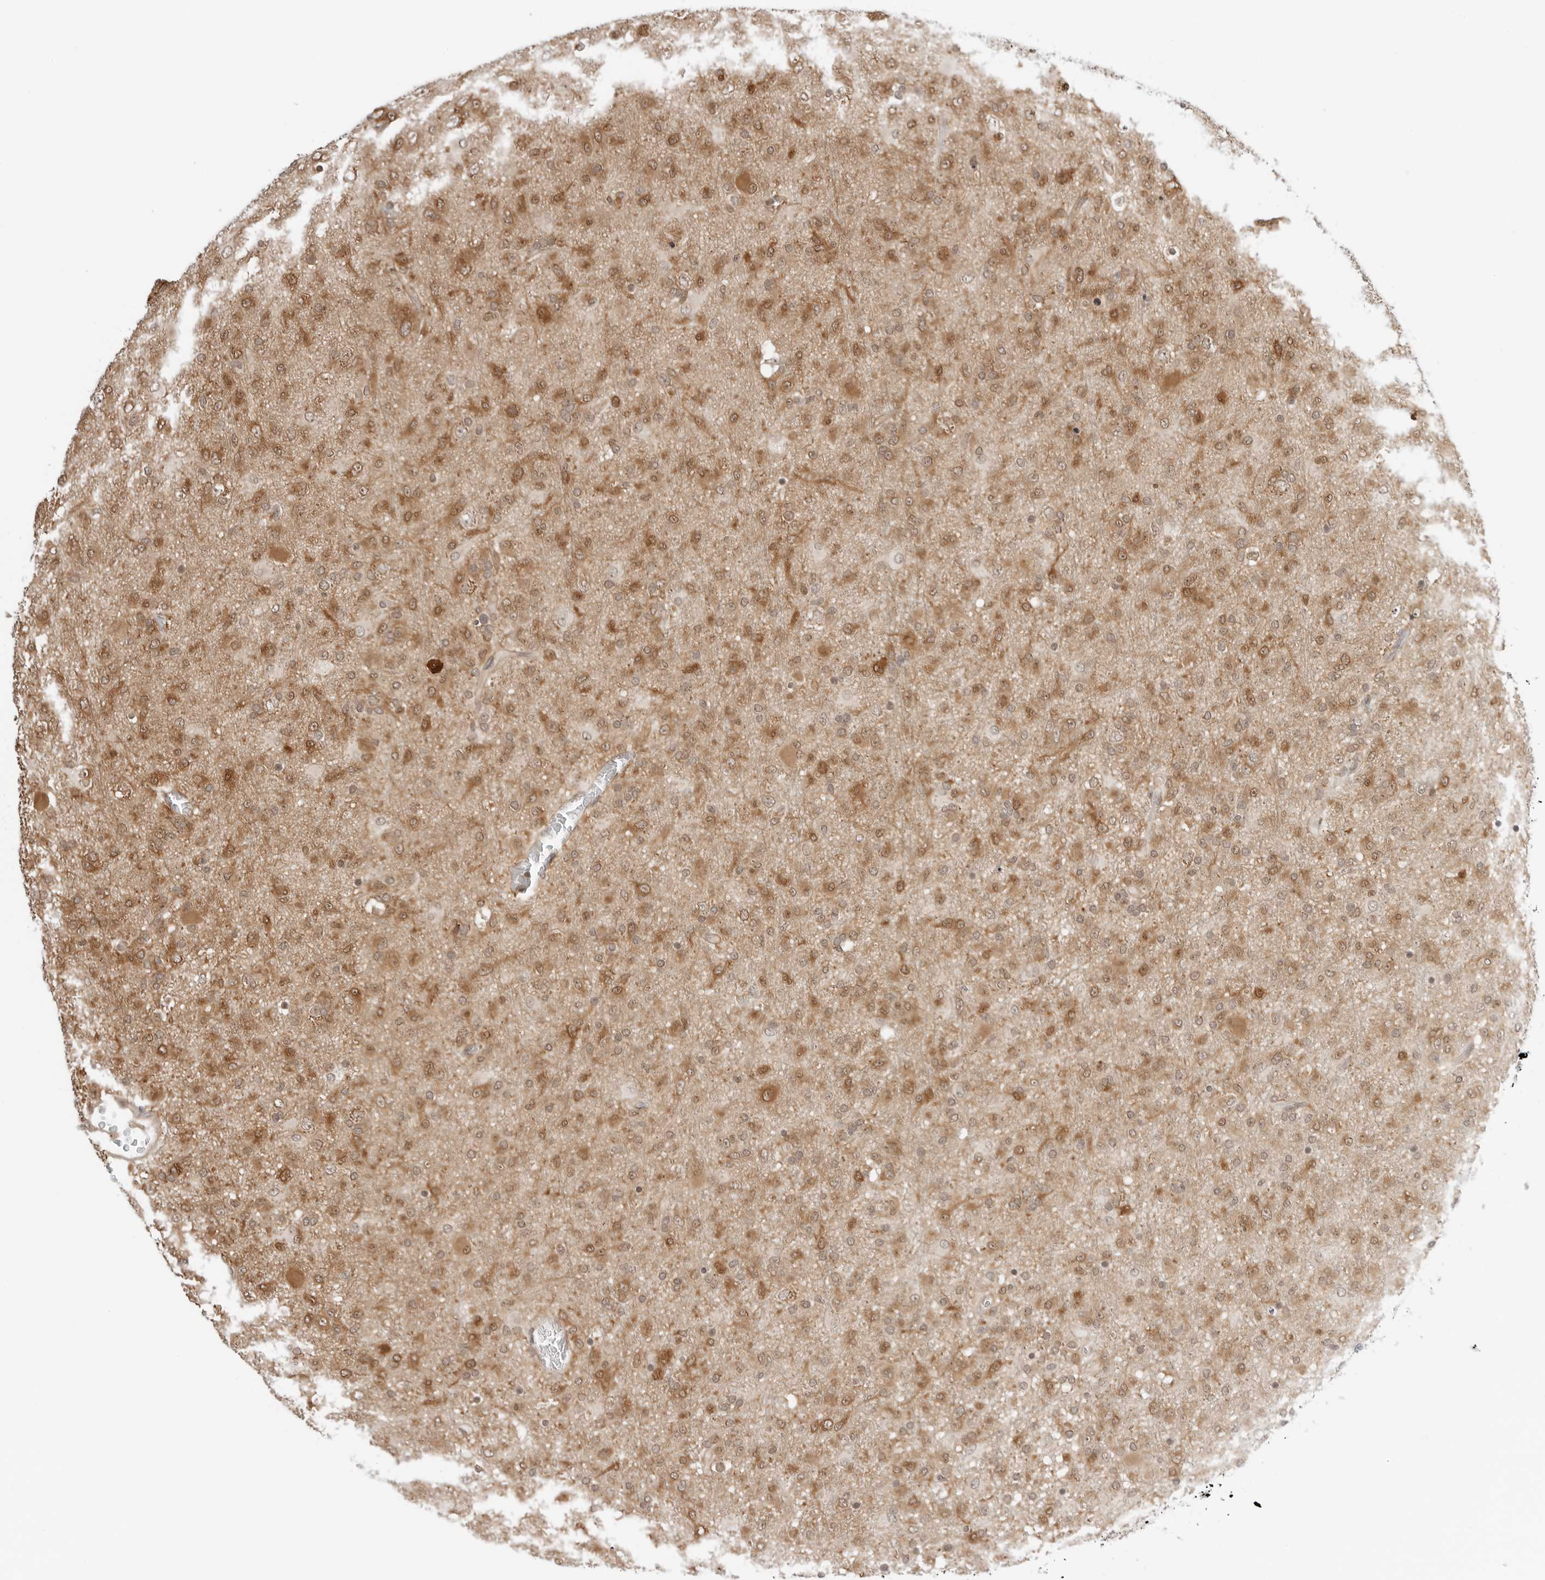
{"staining": {"intensity": "moderate", "quantity": ">75%", "location": "cytoplasmic/membranous,nuclear"}, "tissue": "glioma", "cell_type": "Tumor cells", "image_type": "cancer", "snomed": [{"axis": "morphology", "description": "Glioma, malignant, Low grade"}, {"axis": "topography", "description": "Brain"}], "caption": "Tumor cells demonstrate moderate cytoplasmic/membranous and nuclear staining in about >75% of cells in glioma.", "gene": "NUDC", "patient": {"sex": "male", "age": 65}}